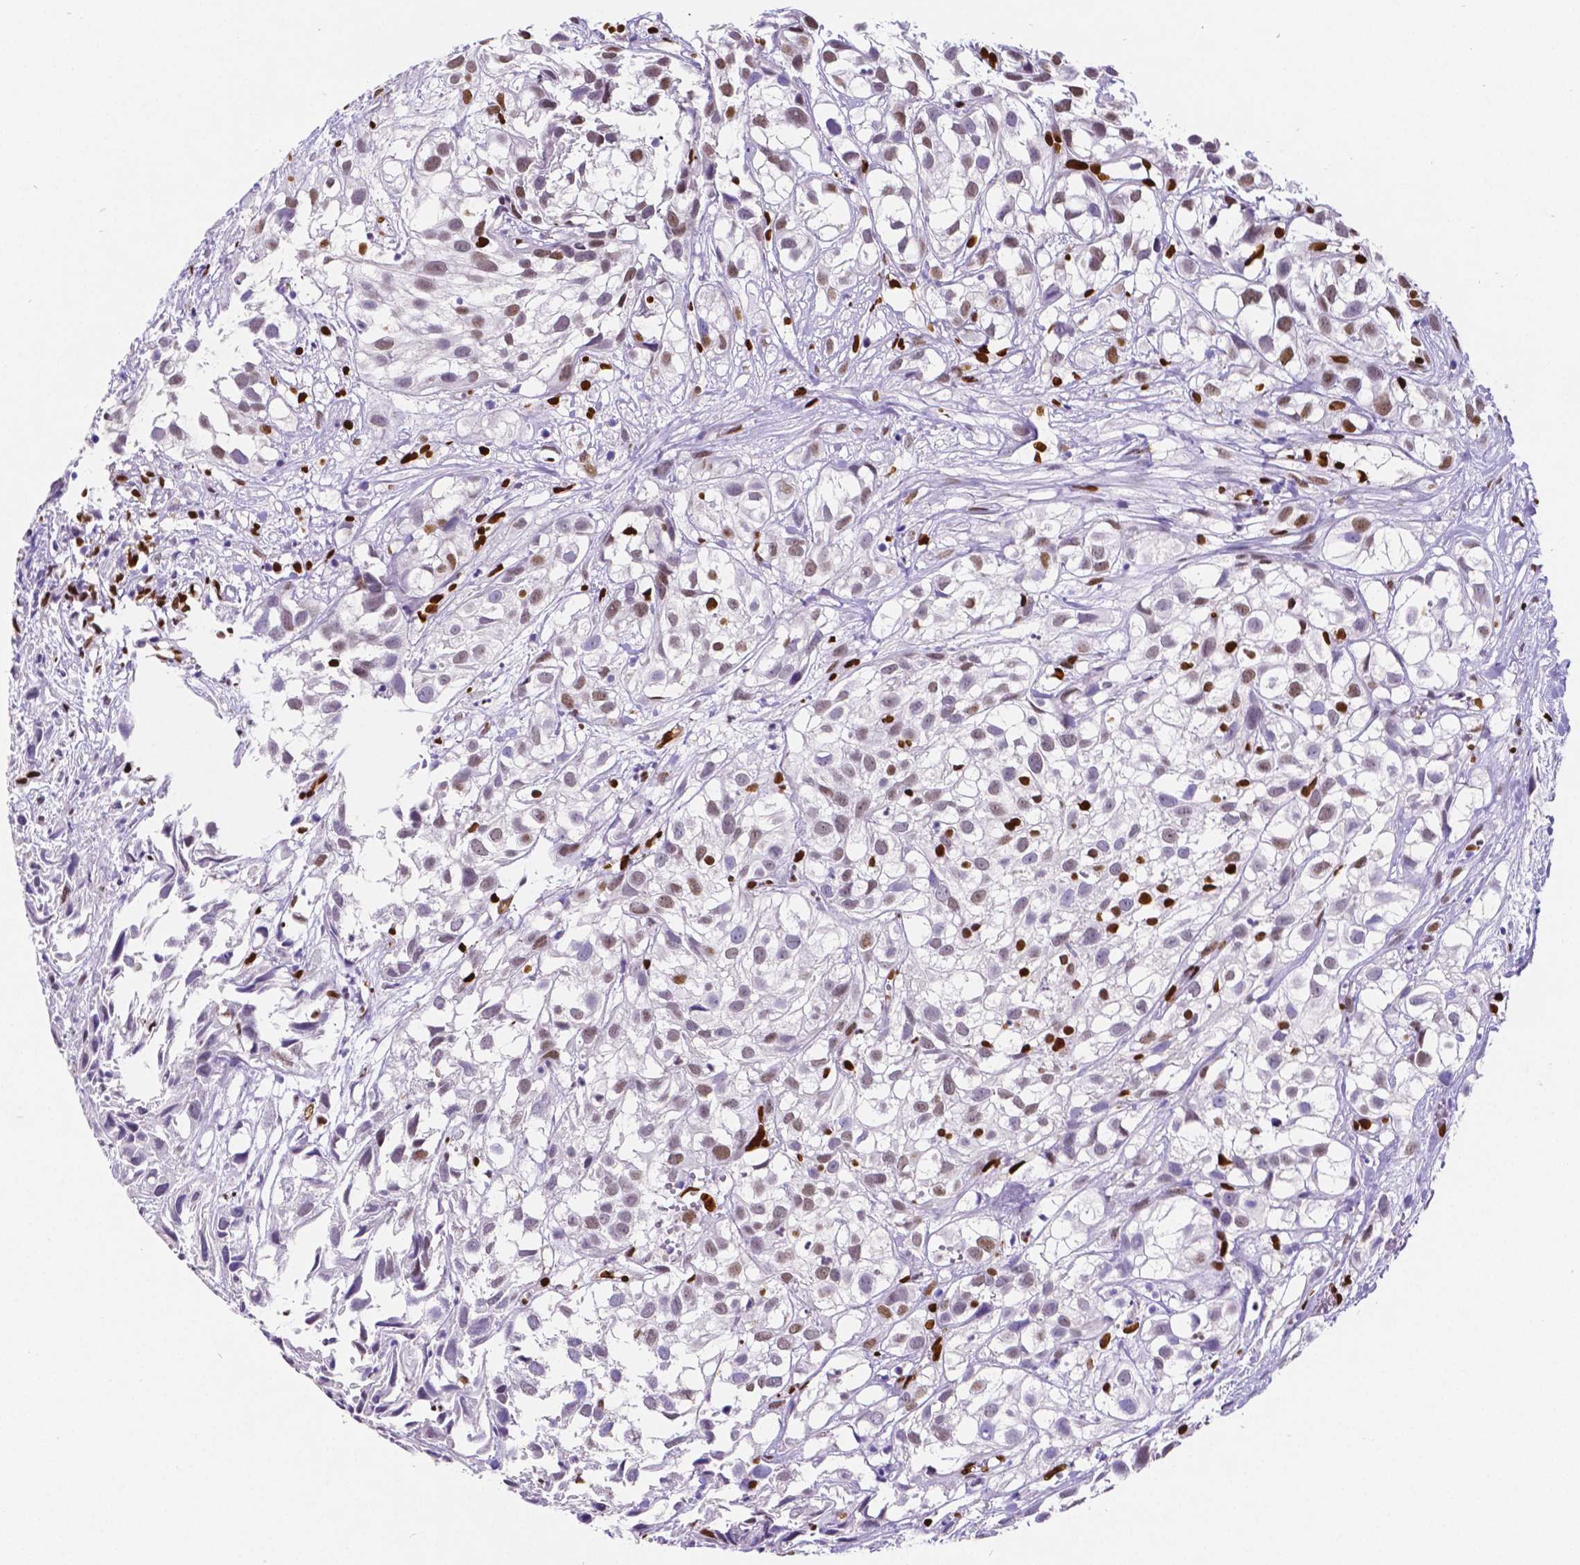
{"staining": {"intensity": "weak", "quantity": "25%-75%", "location": "nuclear"}, "tissue": "urothelial cancer", "cell_type": "Tumor cells", "image_type": "cancer", "snomed": [{"axis": "morphology", "description": "Urothelial carcinoma, High grade"}, {"axis": "topography", "description": "Urinary bladder"}], "caption": "Brown immunohistochemical staining in human urothelial carcinoma (high-grade) demonstrates weak nuclear positivity in approximately 25%-75% of tumor cells.", "gene": "MEF2C", "patient": {"sex": "male", "age": 56}}